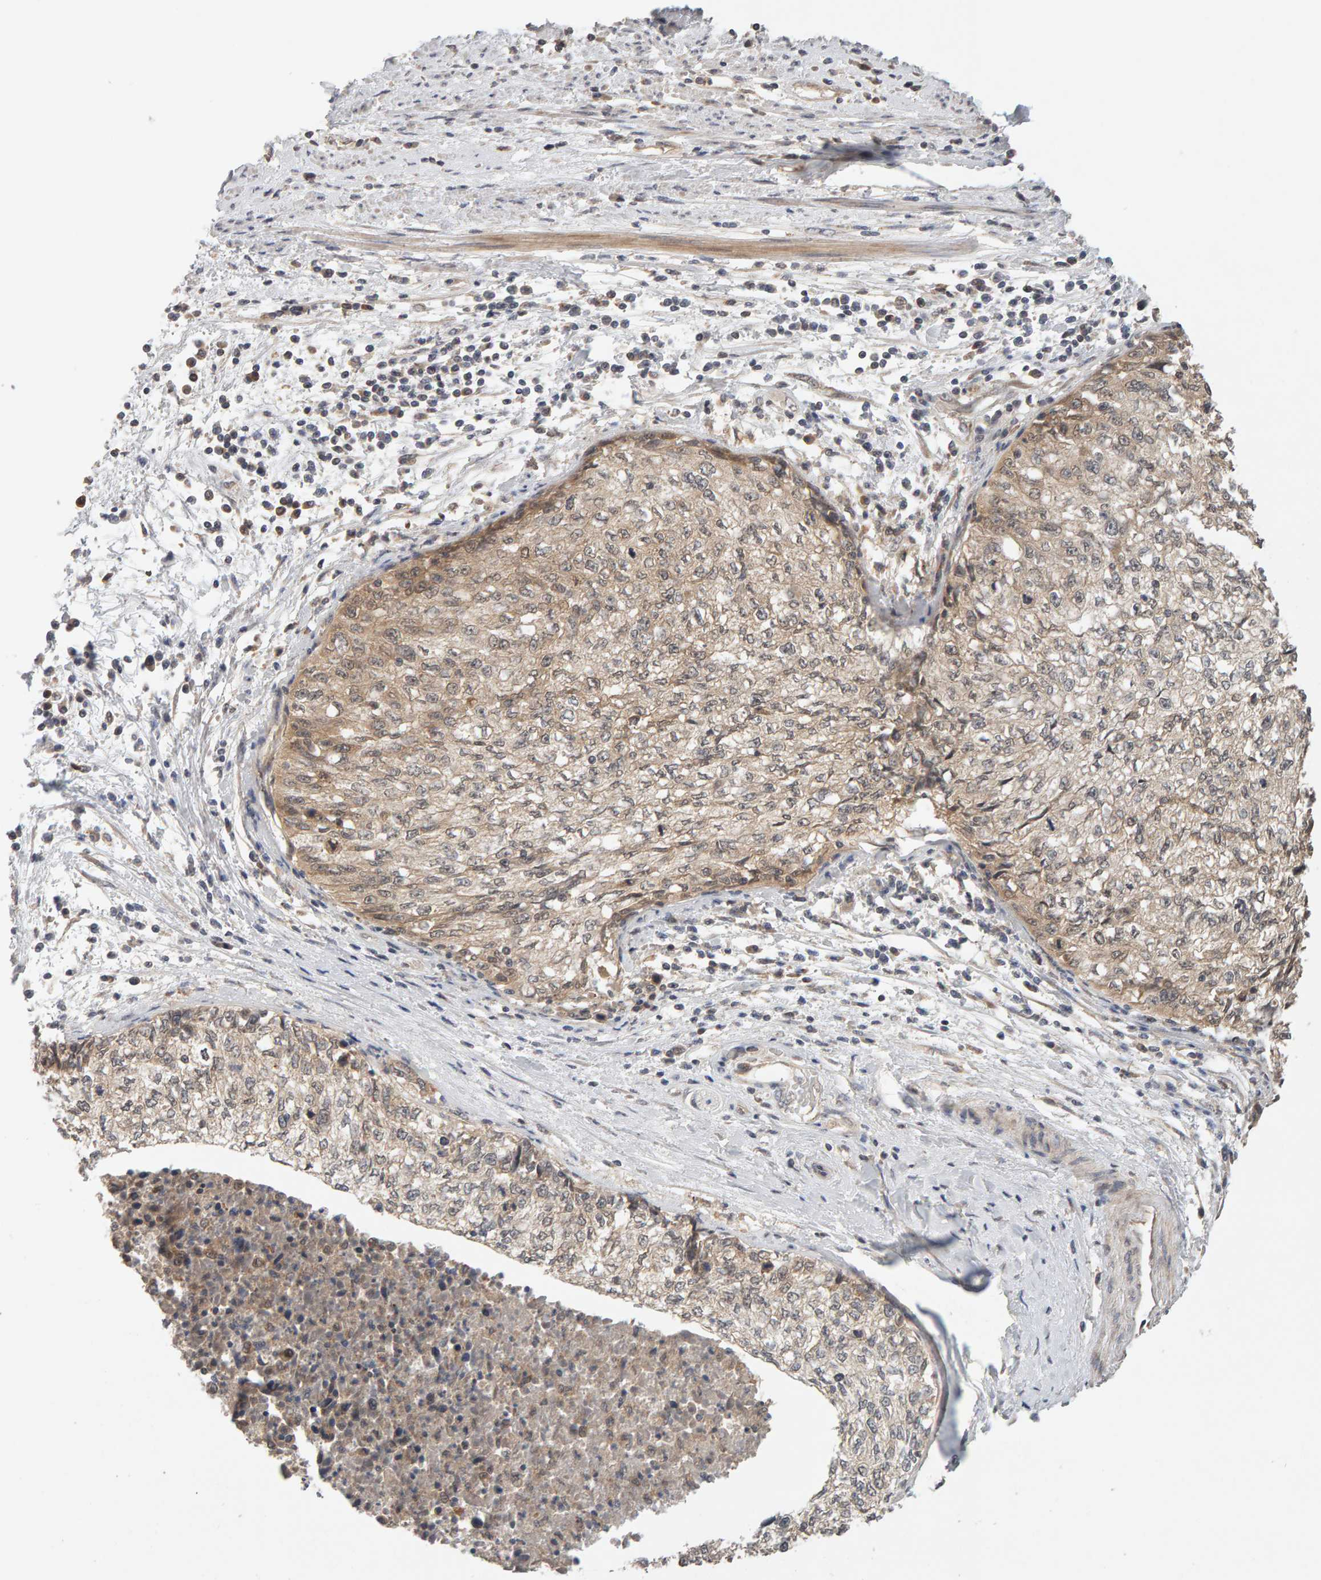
{"staining": {"intensity": "weak", "quantity": ">75%", "location": "cytoplasmic/membranous"}, "tissue": "cervical cancer", "cell_type": "Tumor cells", "image_type": "cancer", "snomed": [{"axis": "morphology", "description": "Squamous cell carcinoma, NOS"}, {"axis": "topography", "description": "Cervix"}], "caption": "Human squamous cell carcinoma (cervical) stained with a brown dye reveals weak cytoplasmic/membranous positive staining in about >75% of tumor cells.", "gene": "DNAJC7", "patient": {"sex": "female", "age": 57}}